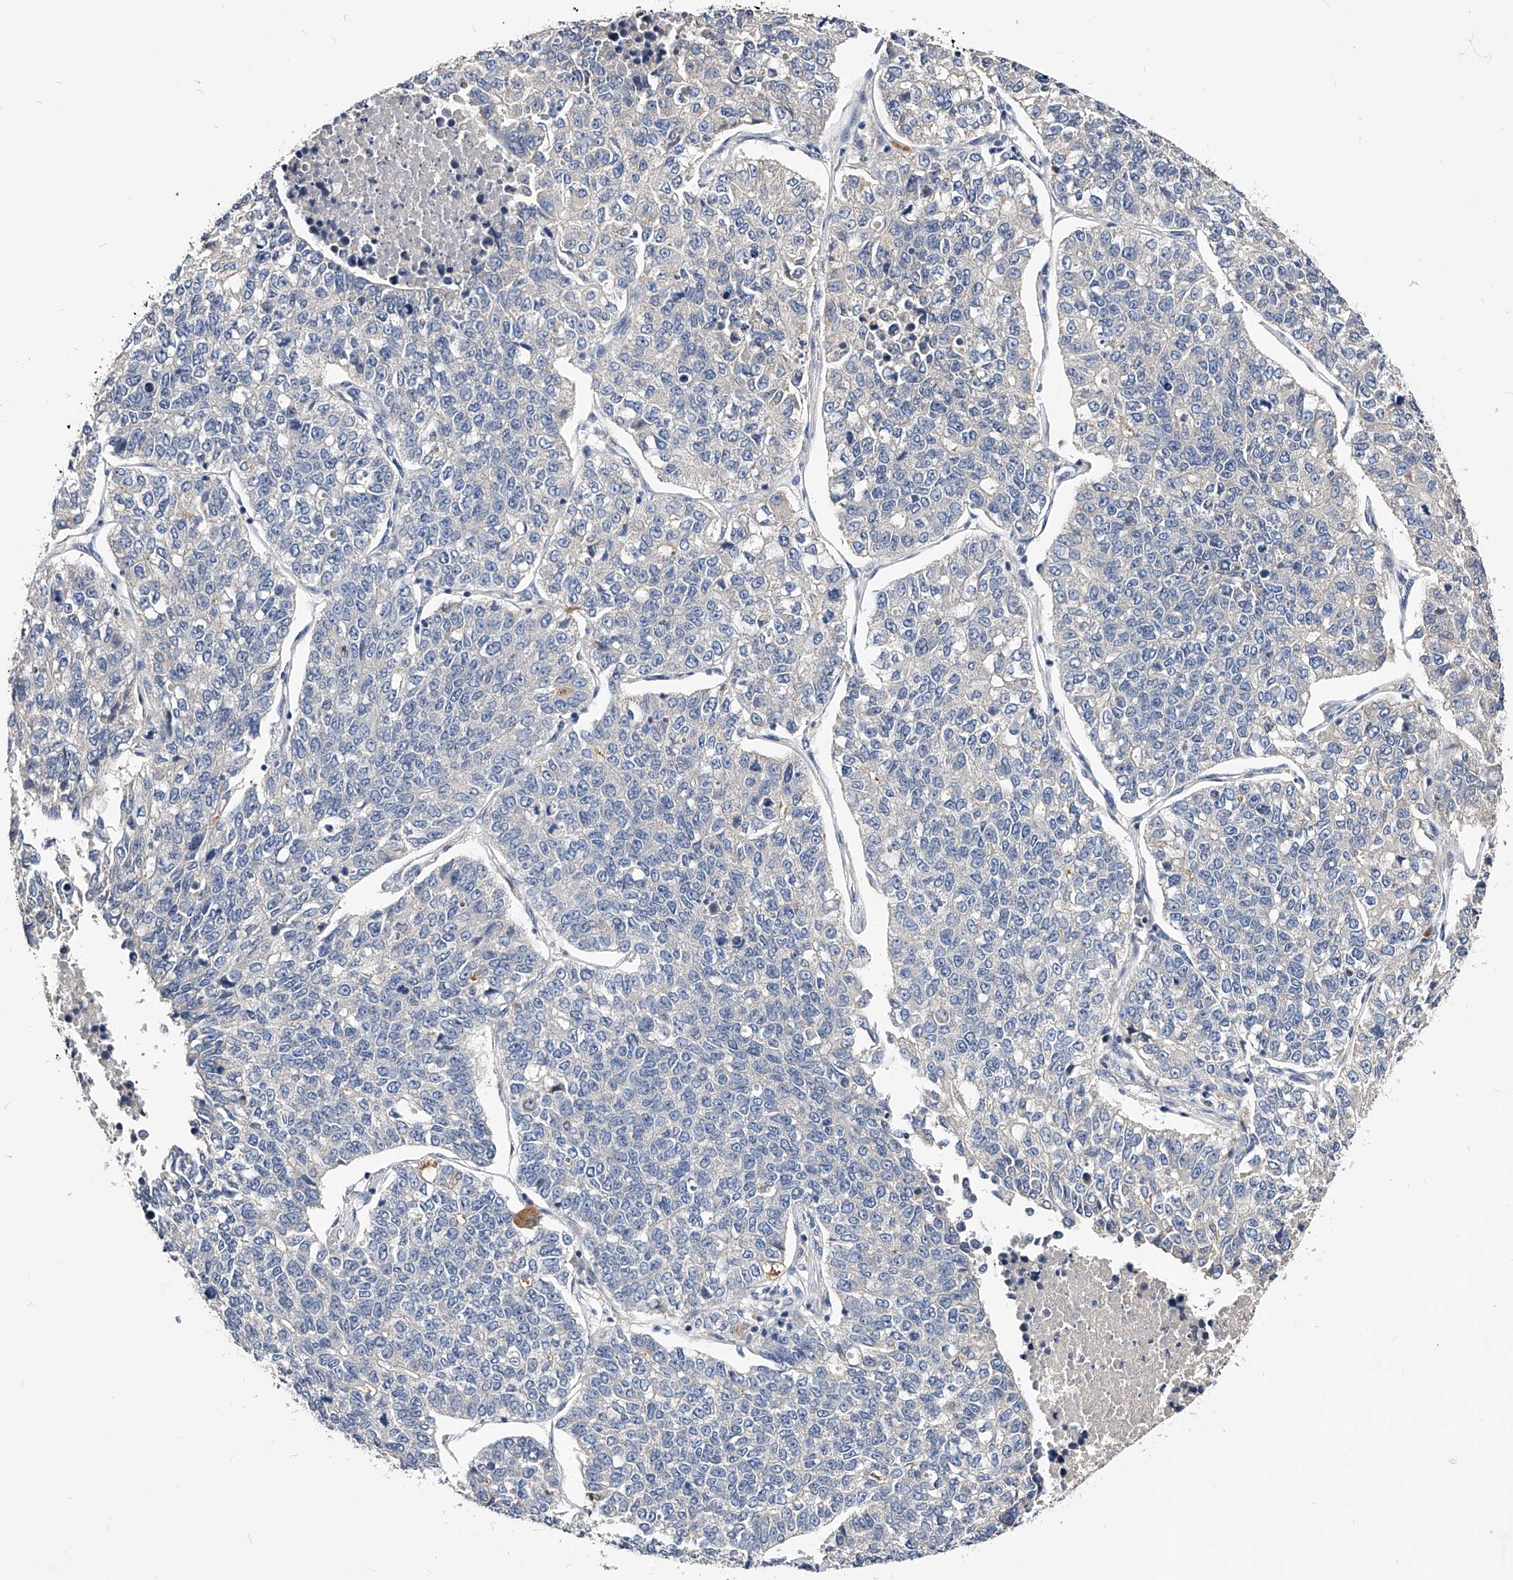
{"staining": {"intensity": "negative", "quantity": "none", "location": "none"}, "tissue": "lung cancer", "cell_type": "Tumor cells", "image_type": "cancer", "snomed": [{"axis": "morphology", "description": "Adenocarcinoma, NOS"}, {"axis": "topography", "description": "Lung"}], "caption": "High power microscopy photomicrograph of an immunohistochemistry photomicrograph of adenocarcinoma (lung), revealing no significant expression in tumor cells. The staining was performed using DAB to visualize the protein expression in brown, while the nuclei were stained in blue with hematoxylin (Magnification: 20x).", "gene": "ARL4C", "patient": {"sex": "male", "age": 49}}